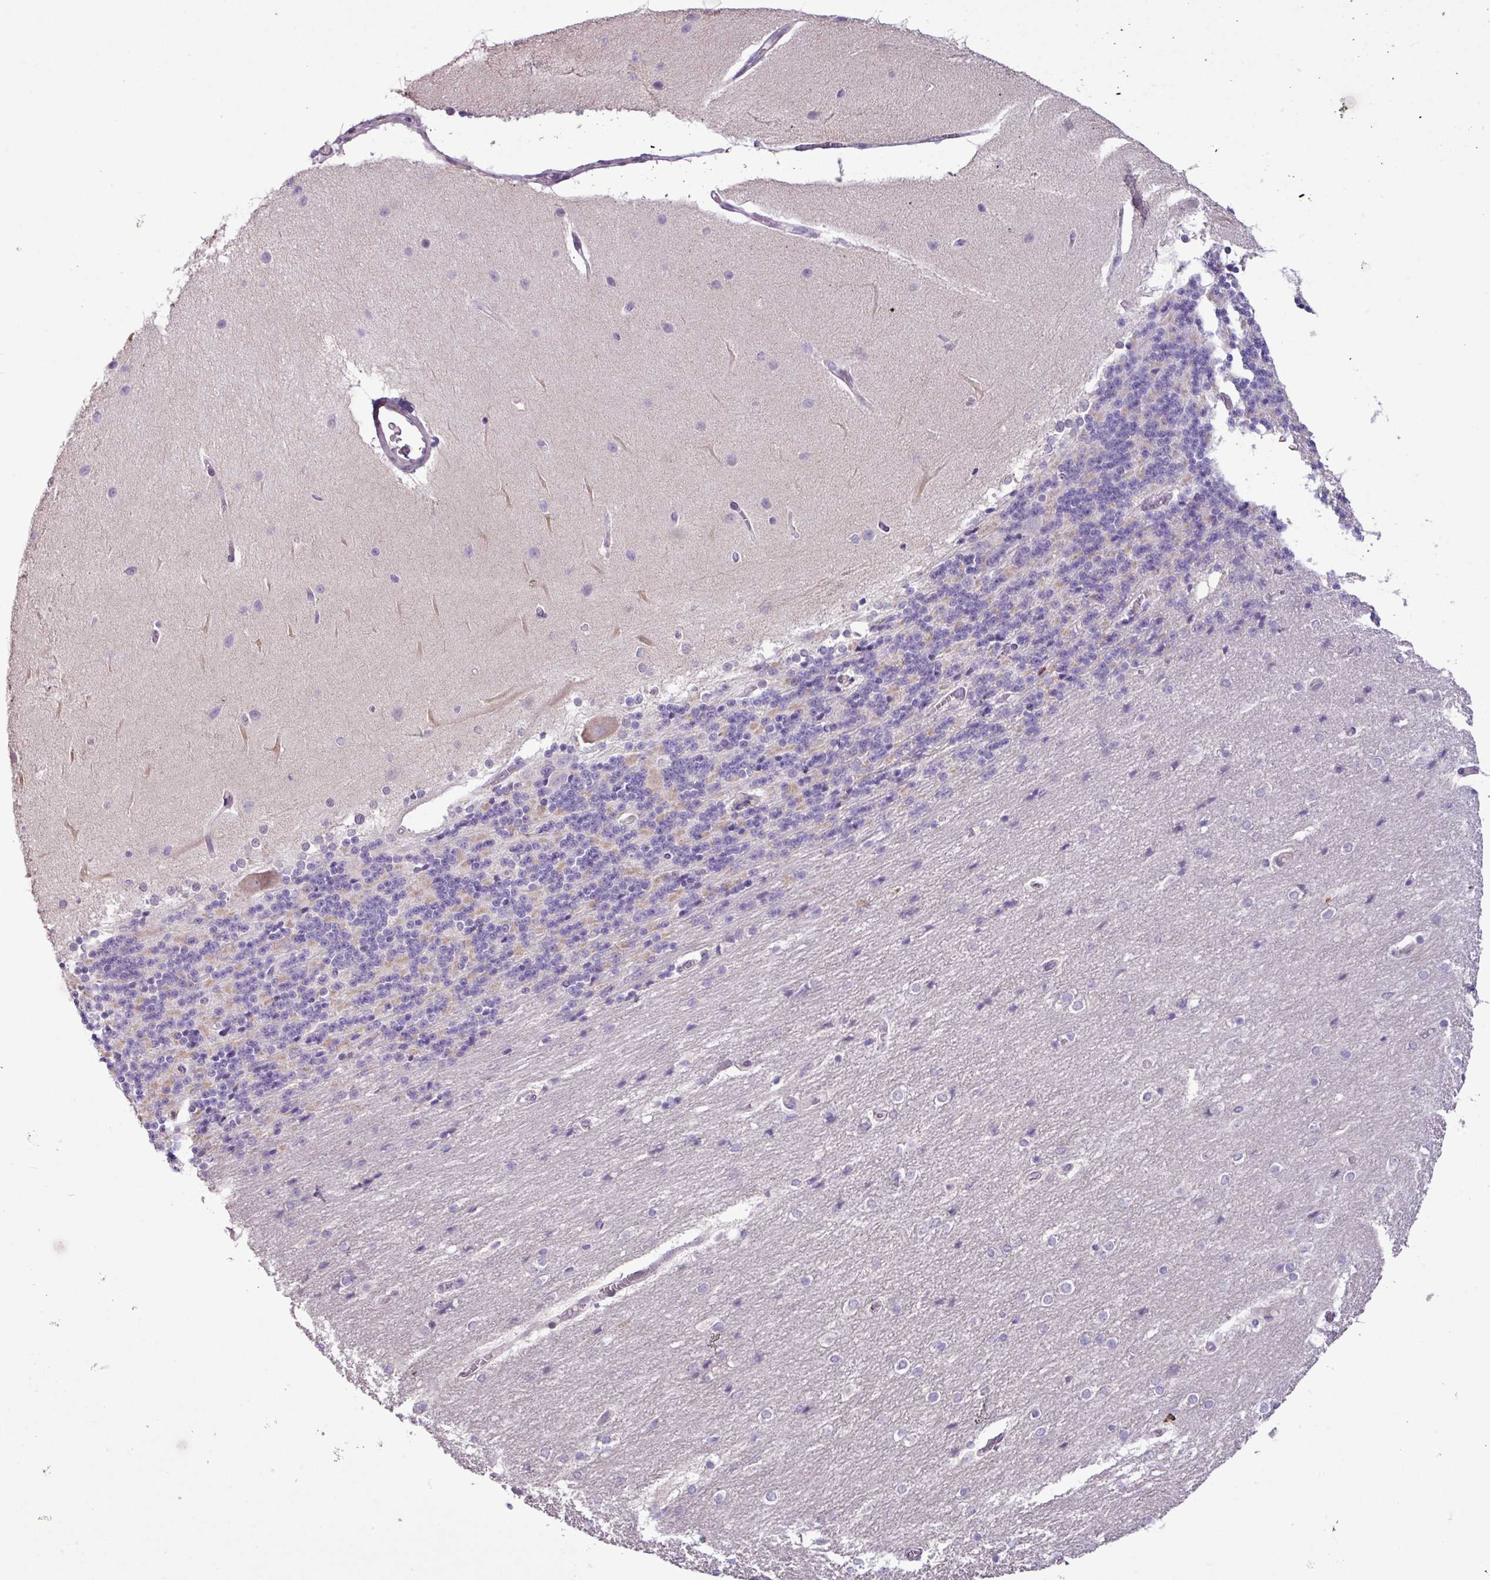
{"staining": {"intensity": "moderate", "quantity": "25%-75%", "location": "cytoplasmic/membranous"}, "tissue": "cerebellum", "cell_type": "Cells in granular layer", "image_type": "normal", "snomed": [{"axis": "morphology", "description": "Normal tissue, NOS"}, {"axis": "topography", "description": "Cerebellum"}], "caption": "A micrograph showing moderate cytoplasmic/membranous positivity in about 25%-75% of cells in granular layer in normal cerebellum, as visualized by brown immunohistochemical staining.", "gene": "PNLDC1", "patient": {"sex": "female", "age": 54}}